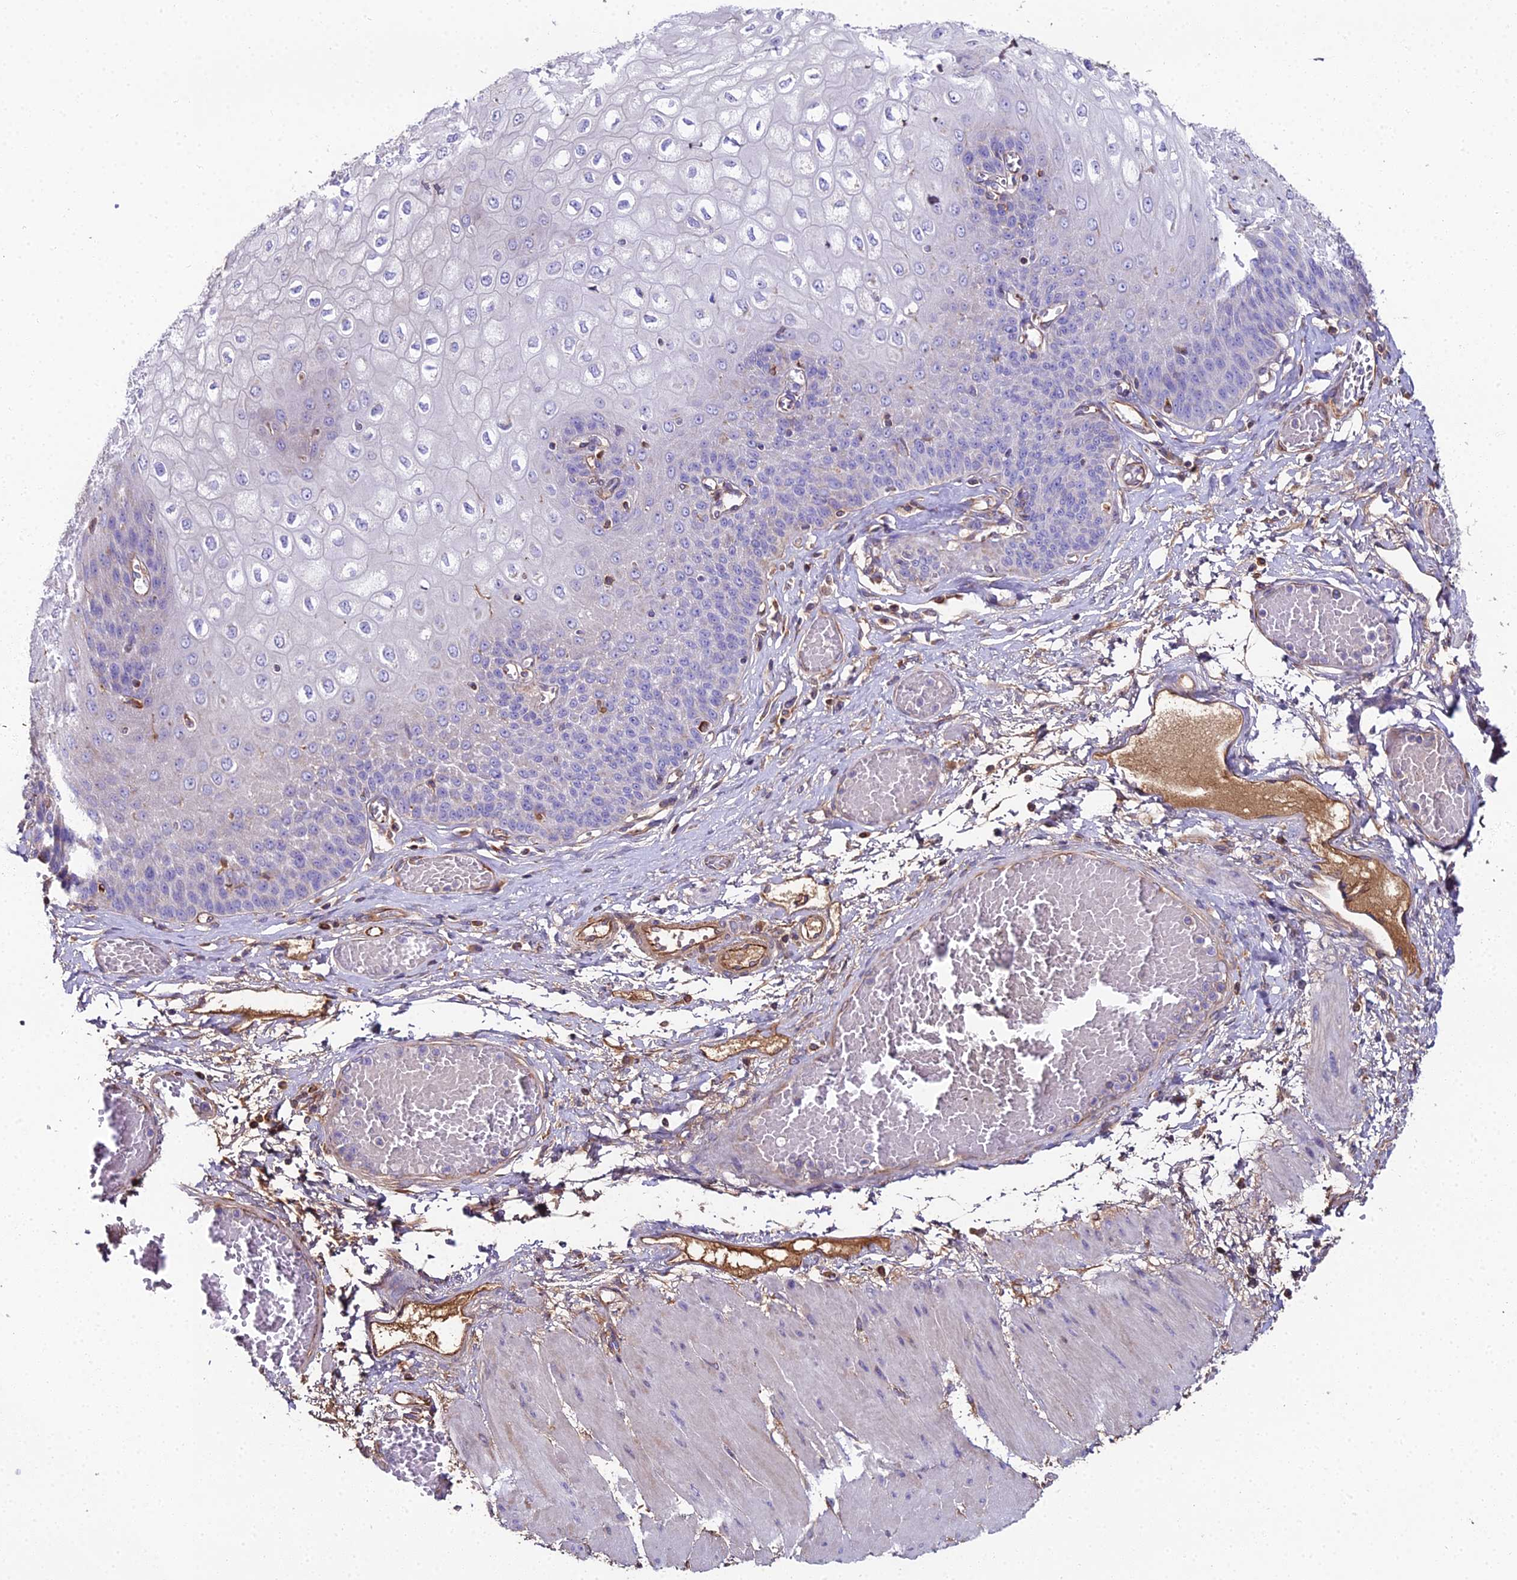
{"staining": {"intensity": "weak", "quantity": "<25%", "location": "cytoplasmic/membranous"}, "tissue": "esophagus", "cell_type": "Squamous epithelial cells", "image_type": "normal", "snomed": [{"axis": "morphology", "description": "Normal tissue, NOS"}, {"axis": "topography", "description": "Esophagus"}], "caption": "There is no significant staining in squamous epithelial cells of esophagus. (DAB (3,3'-diaminobenzidine) IHC visualized using brightfield microscopy, high magnification).", "gene": "BEX4", "patient": {"sex": "male", "age": 60}}